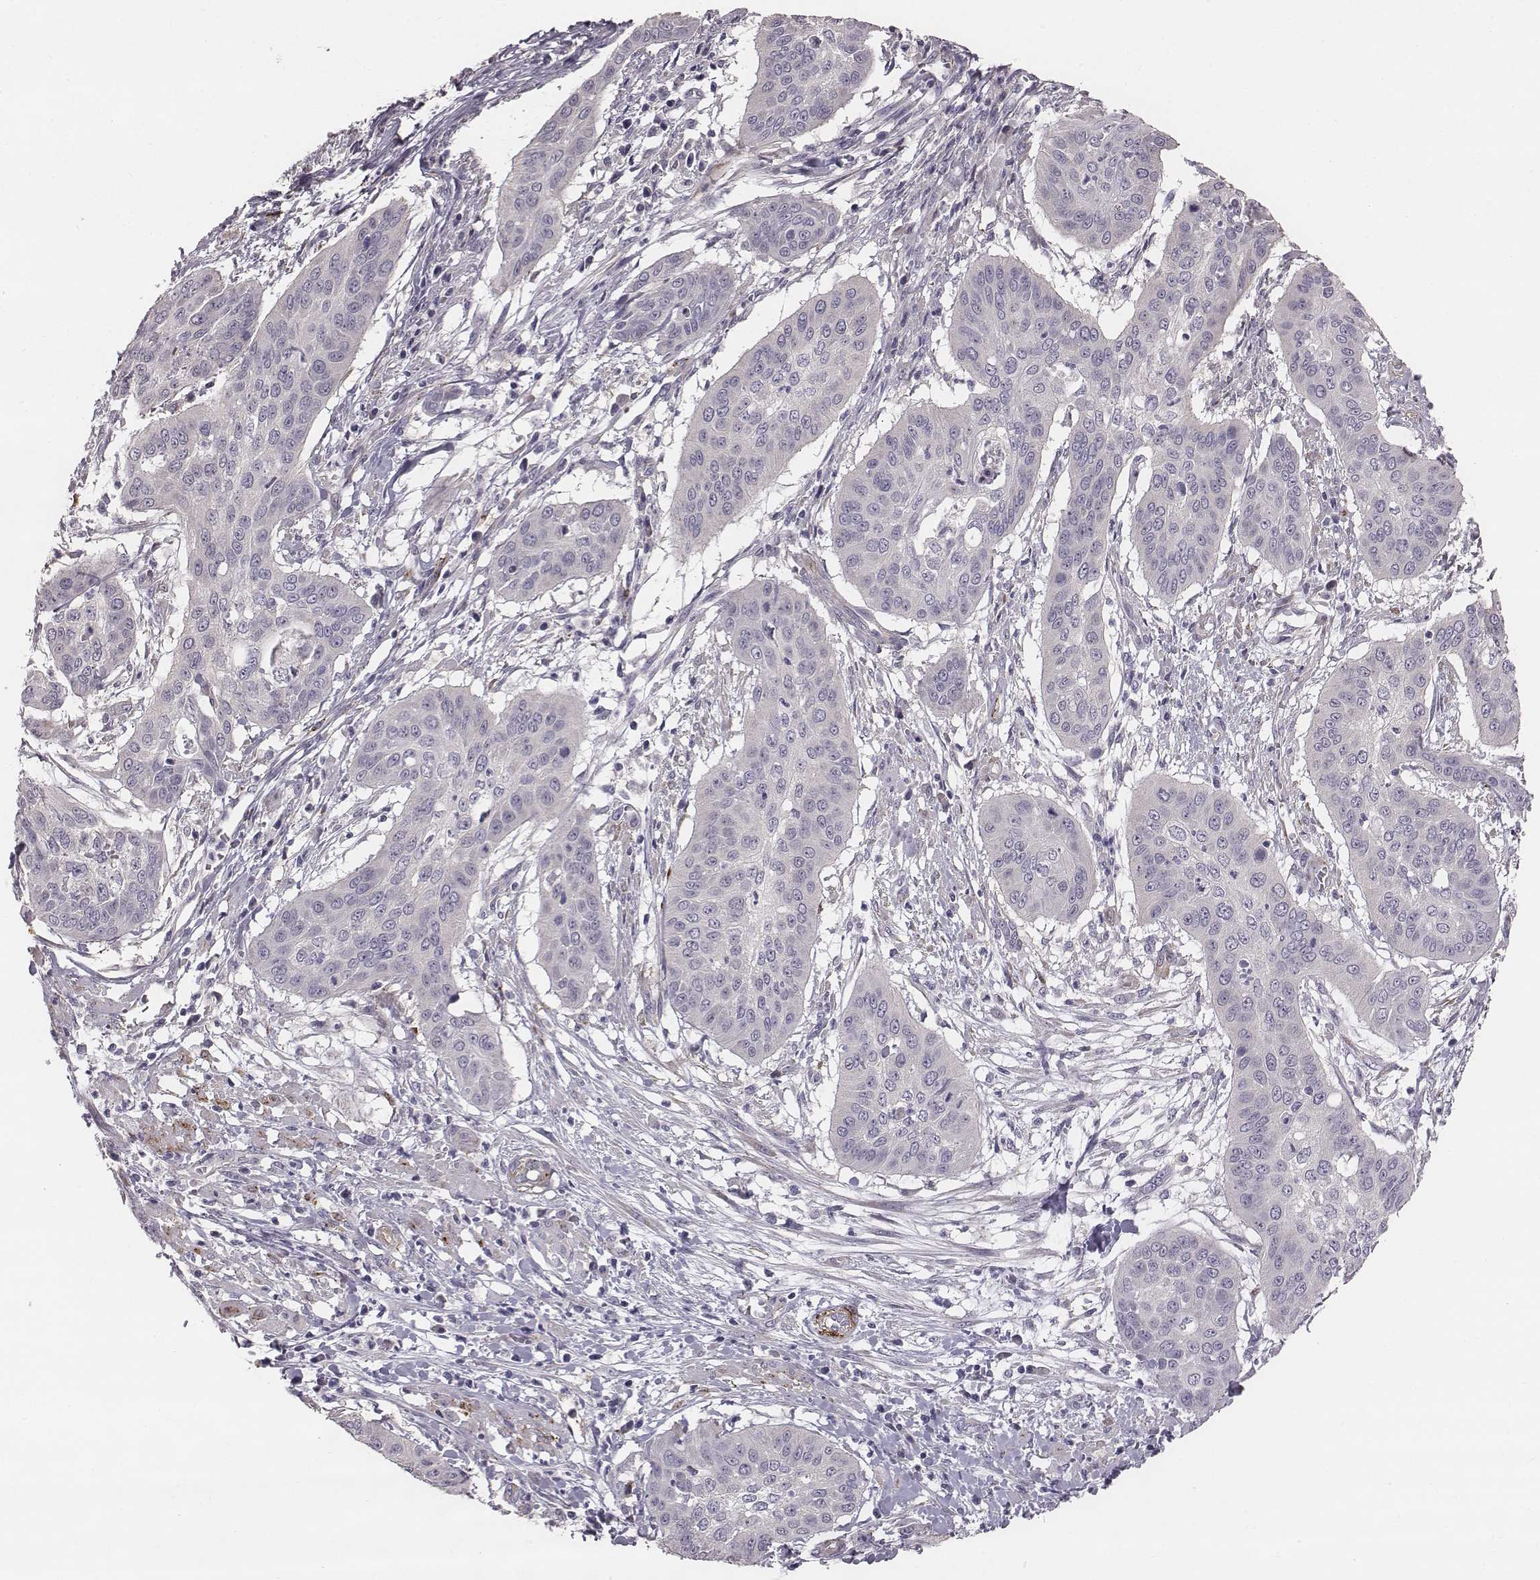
{"staining": {"intensity": "negative", "quantity": "none", "location": "none"}, "tissue": "cervical cancer", "cell_type": "Tumor cells", "image_type": "cancer", "snomed": [{"axis": "morphology", "description": "Squamous cell carcinoma, NOS"}, {"axis": "topography", "description": "Cervix"}], "caption": "Cervical cancer (squamous cell carcinoma) was stained to show a protein in brown. There is no significant staining in tumor cells.", "gene": "PRKCZ", "patient": {"sex": "female", "age": 39}}